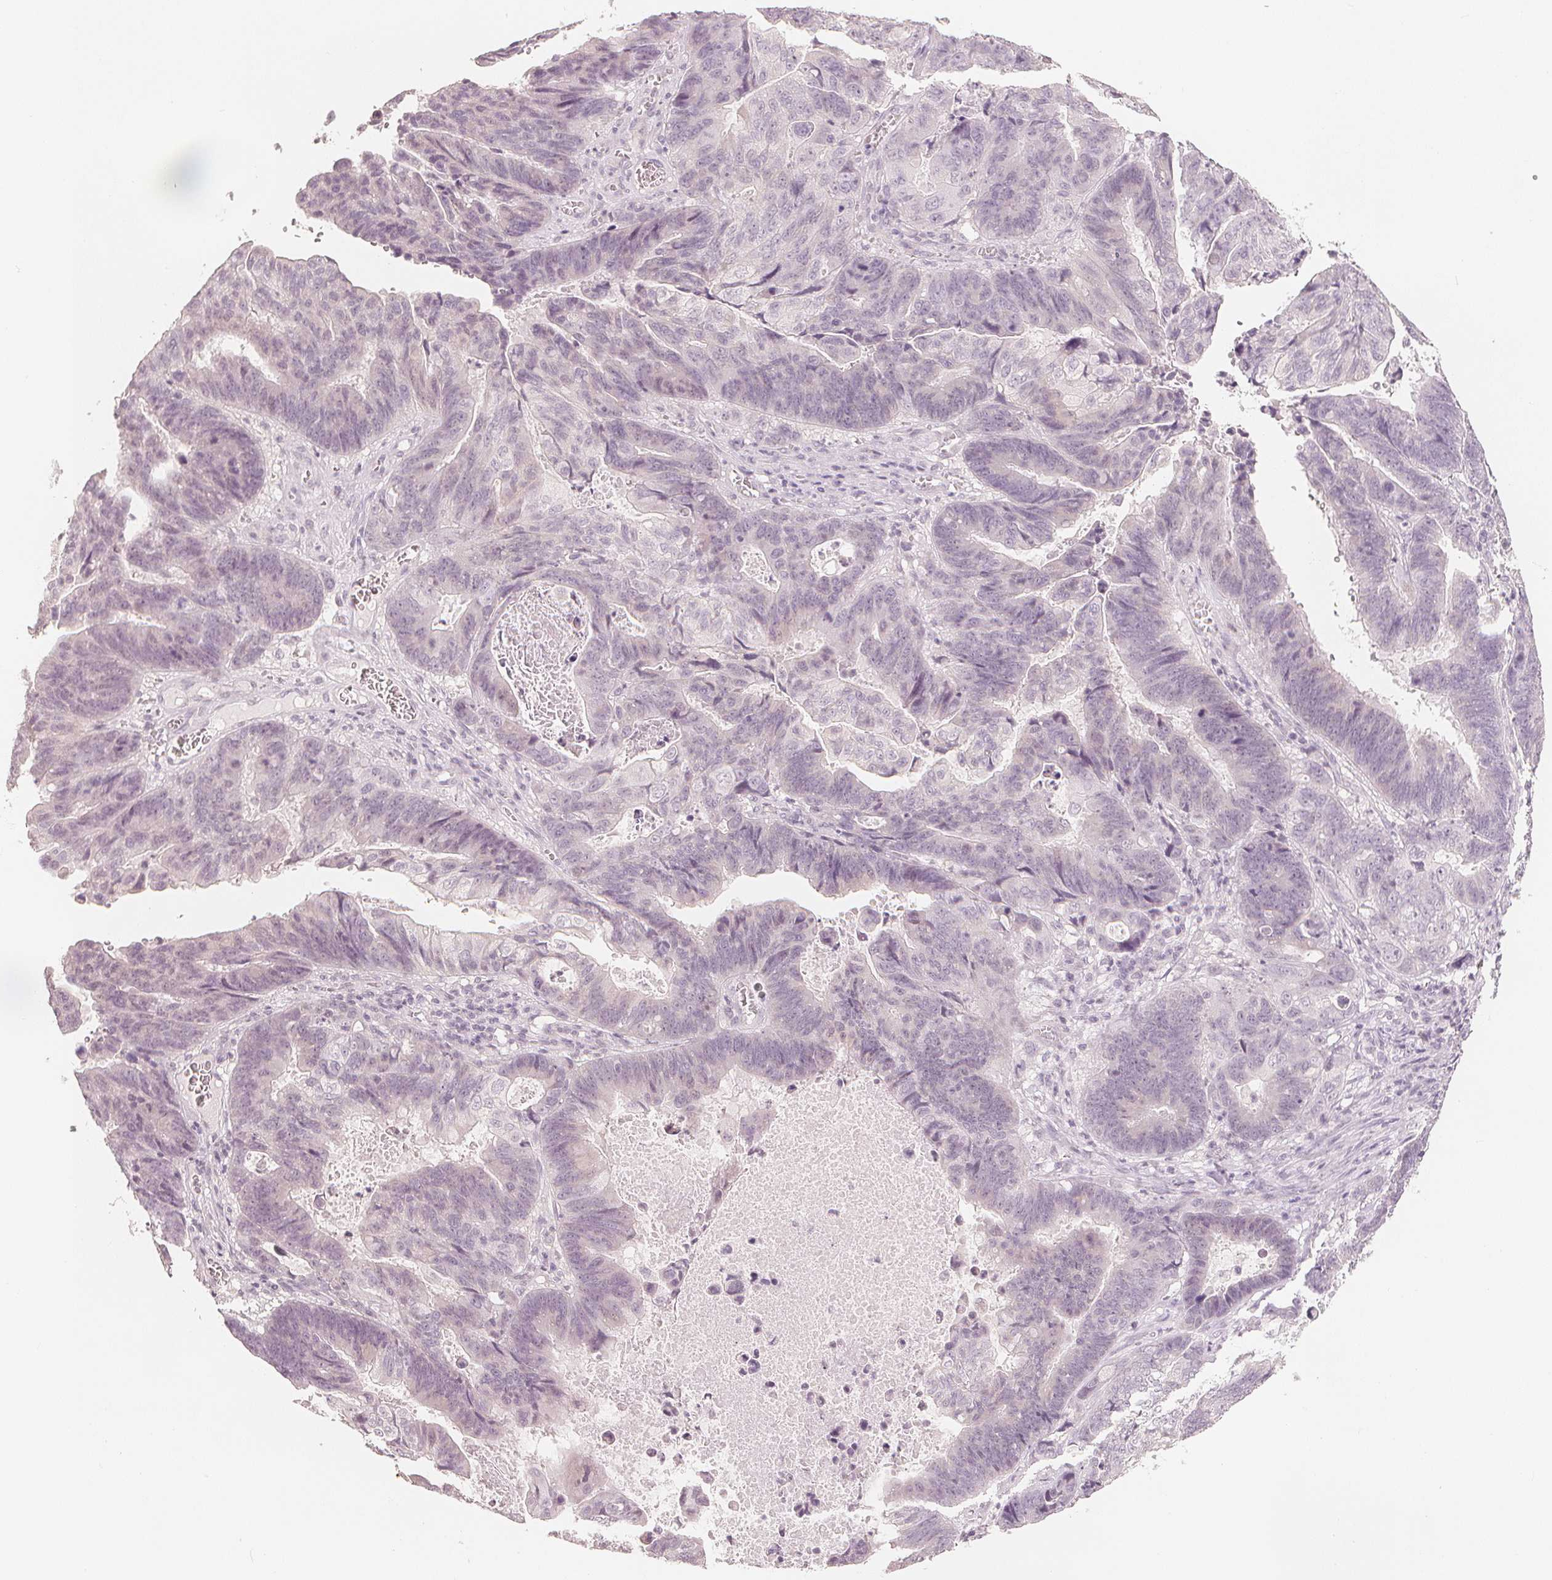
{"staining": {"intensity": "negative", "quantity": "none", "location": "none"}, "tissue": "lung cancer", "cell_type": "Tumor cells", "image_type": "cancer", "snomed": [{"axis": "morphology", "description": "Aneuploidy"}, {"axis": "morphology", "description": "Adenocarcinoma, NOS"}, {"axis": "morphology", "description": "Adenocarcinoma primary or metastatic"}, {"axis": "topography", "description": "Lung"}], "caption": "Image shows no protein expression in tumor cells of adenocarcinoma primary or metastatic (lung) tissue.", "gene": "CALB1", "patient": {"sex": "female", "age": 75}}